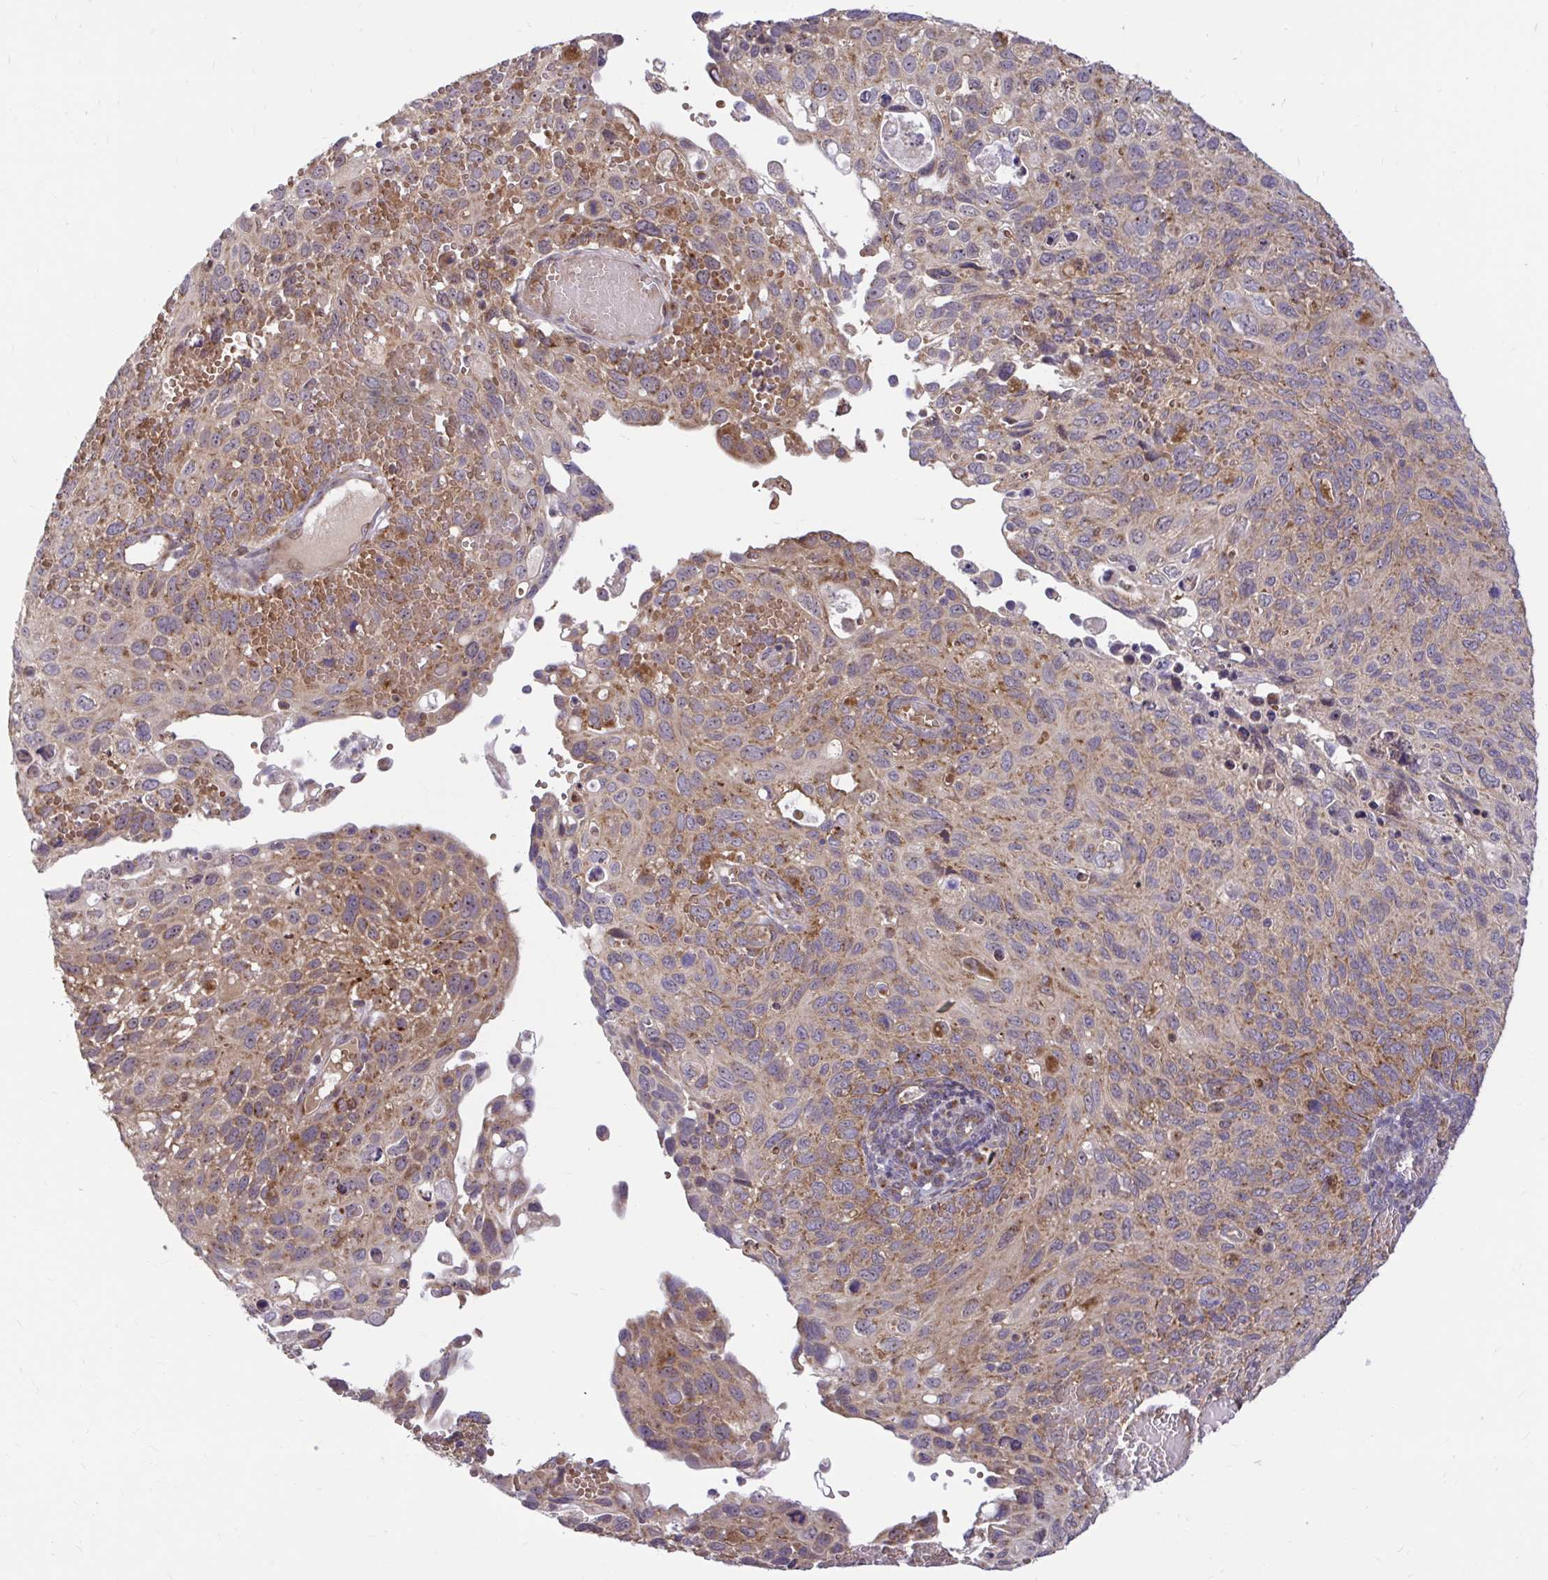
{"staining": {"intensity": "moderate", "quantity": ">75%", "location": "cytoplasmic/membranous"}, "tissue": "cervical cancer", "cell_type": "Tumor cells", "image_type": "cancer", "snomed": [{"axis": "morphology", "description": "Squamous cell carcinoma, NOS"}, {"axis": "topography", "description": "Cervix"}], "caption": "Protein staining by IHC displays moderate cytoplasmic/membranous expression in about >75% of tumor cells in cervical cancer.", "gene": "VTI1B", "patient": {"sex": "female", "age": 70}}